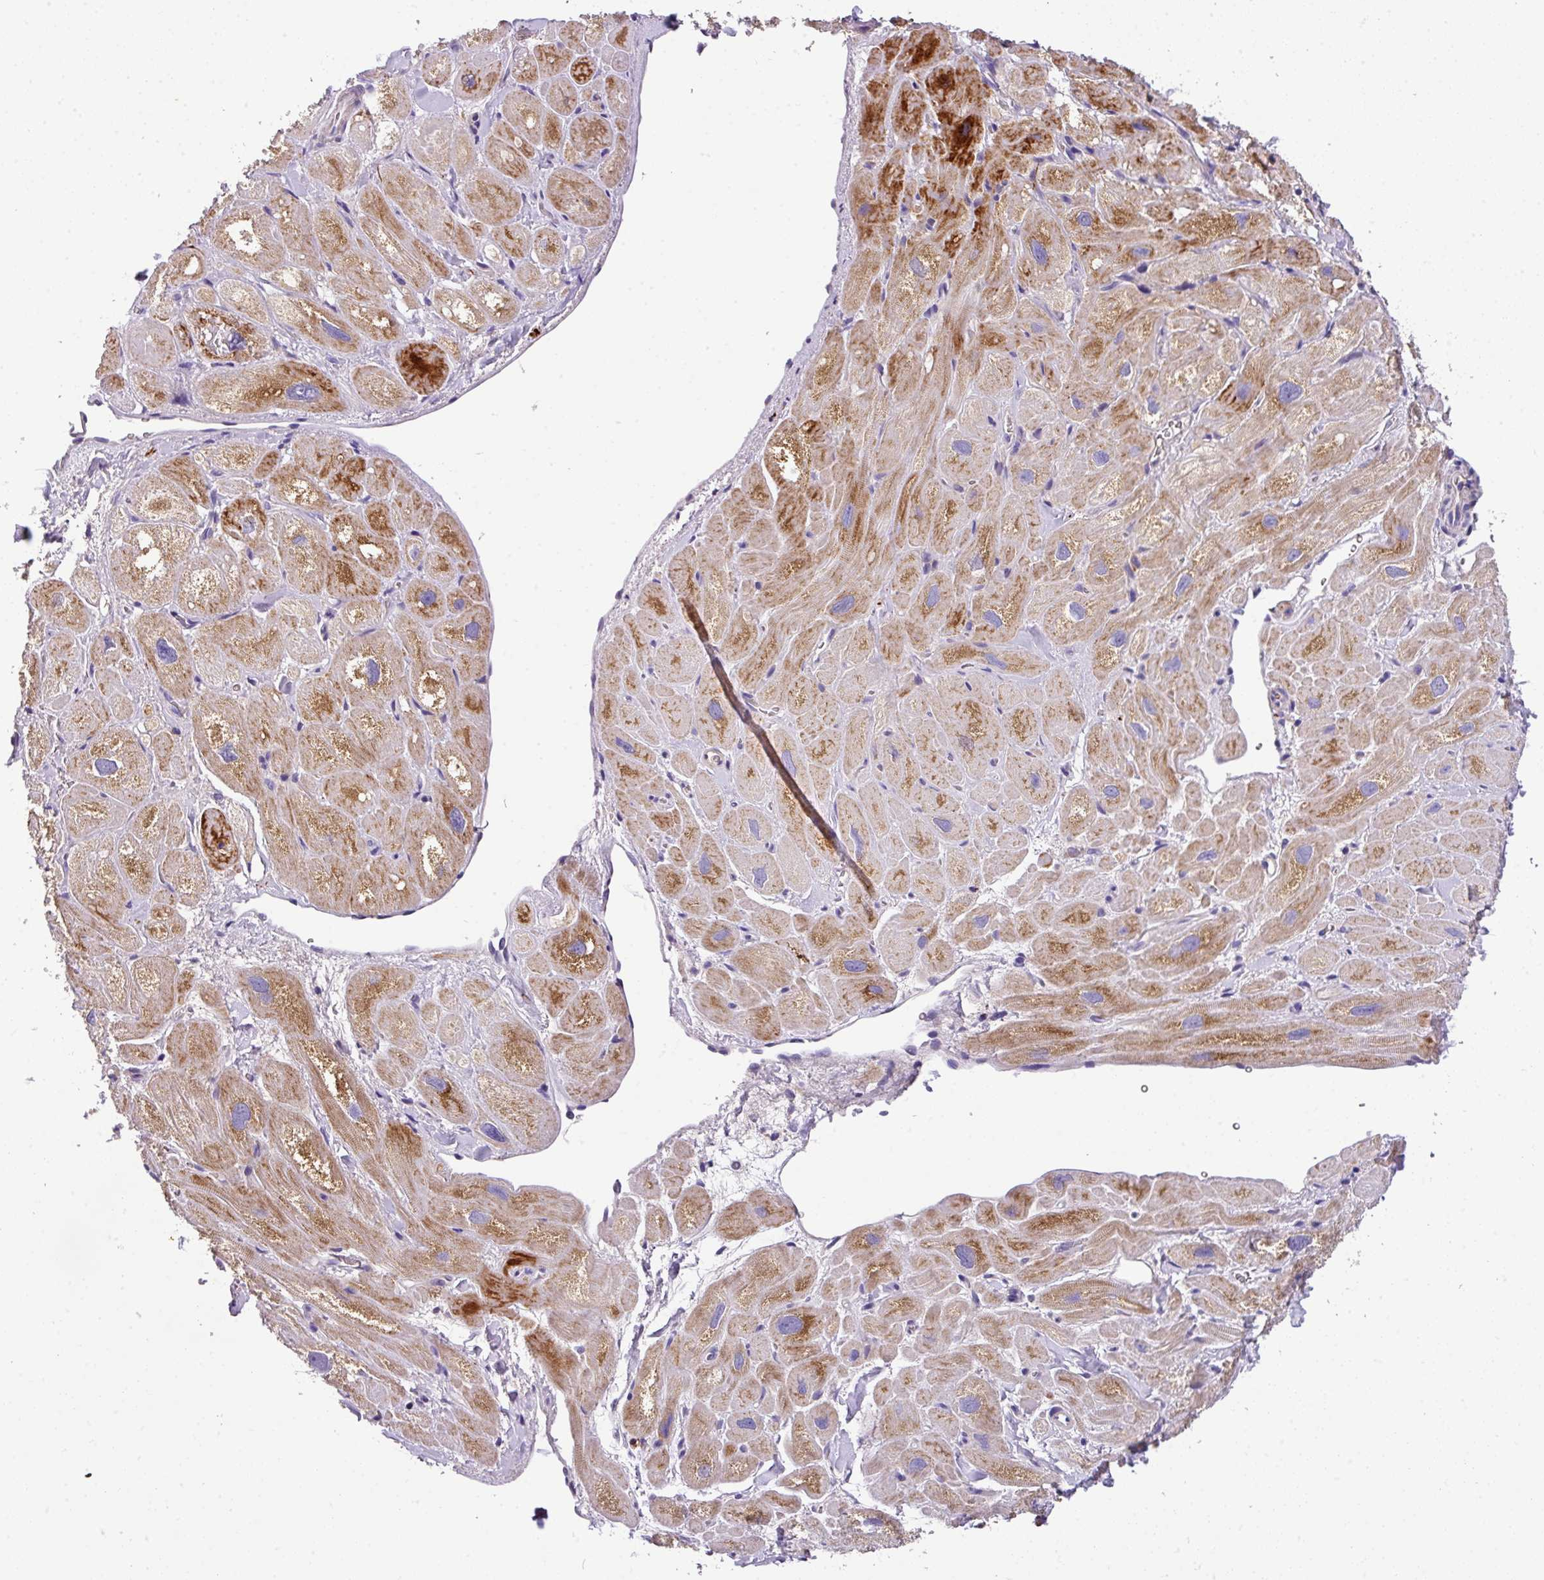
{"staining": {"intensity": "strong", "quantity": ">75%", "location": "cytoplasmic/membranous"}, "tissue": "heart muscle", "cell_type": "Cardiomyocytes", "image_type": "normal", "snomed": [{"axis": "morphology", "description": "Normal tissue, NOS"}, {"axis": "topography", "description": "Heart"}], "caption": "Strong cytoplasmic/membranous protein positivity is seen in about >75% of cardiomyocytes in heart muscle.", "gene": "ANXA2R", "patient": {"sex": "male", "age": 49}}